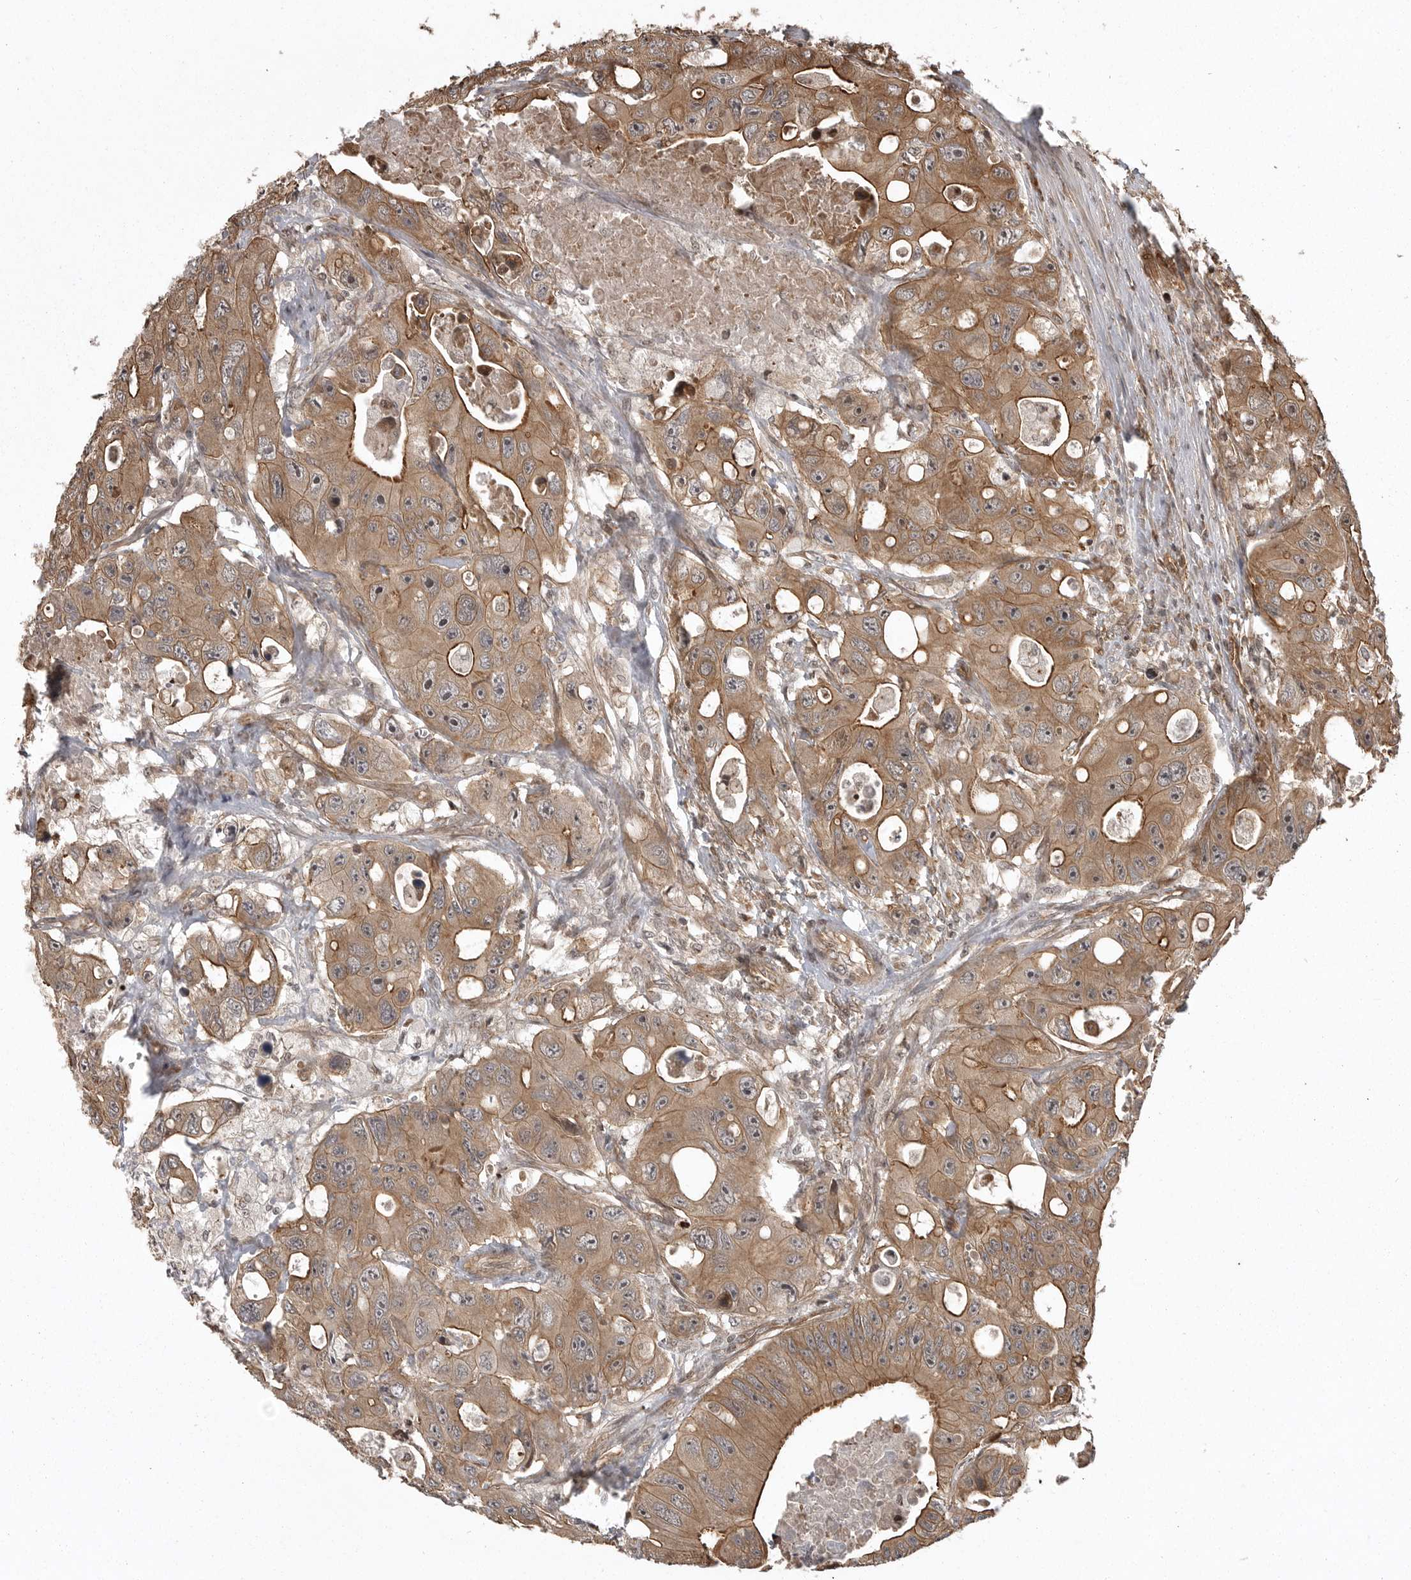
{"staining": {"intensity": "moderate", "quantity": ">75%", "location": "cytoplasmic/membranous"}, "tissue": "colorectal cancer", "cell_type": "Tumor cells", "image_type": "cancer", "snomed": [{"axis": "morphology", "description": "Adenocarcinoma, NOS"}, {"axis": "topography", "description": "Colon"}], "caption": "Adenocarcinoma (colorectal) tissue displays moderate cytoplasmic/membranous staining in about >75% of tumor cells, visualized by immunohistochemistry.", "gene": "DNAJC8", "patient": {"sex": "female", "age": 46}}